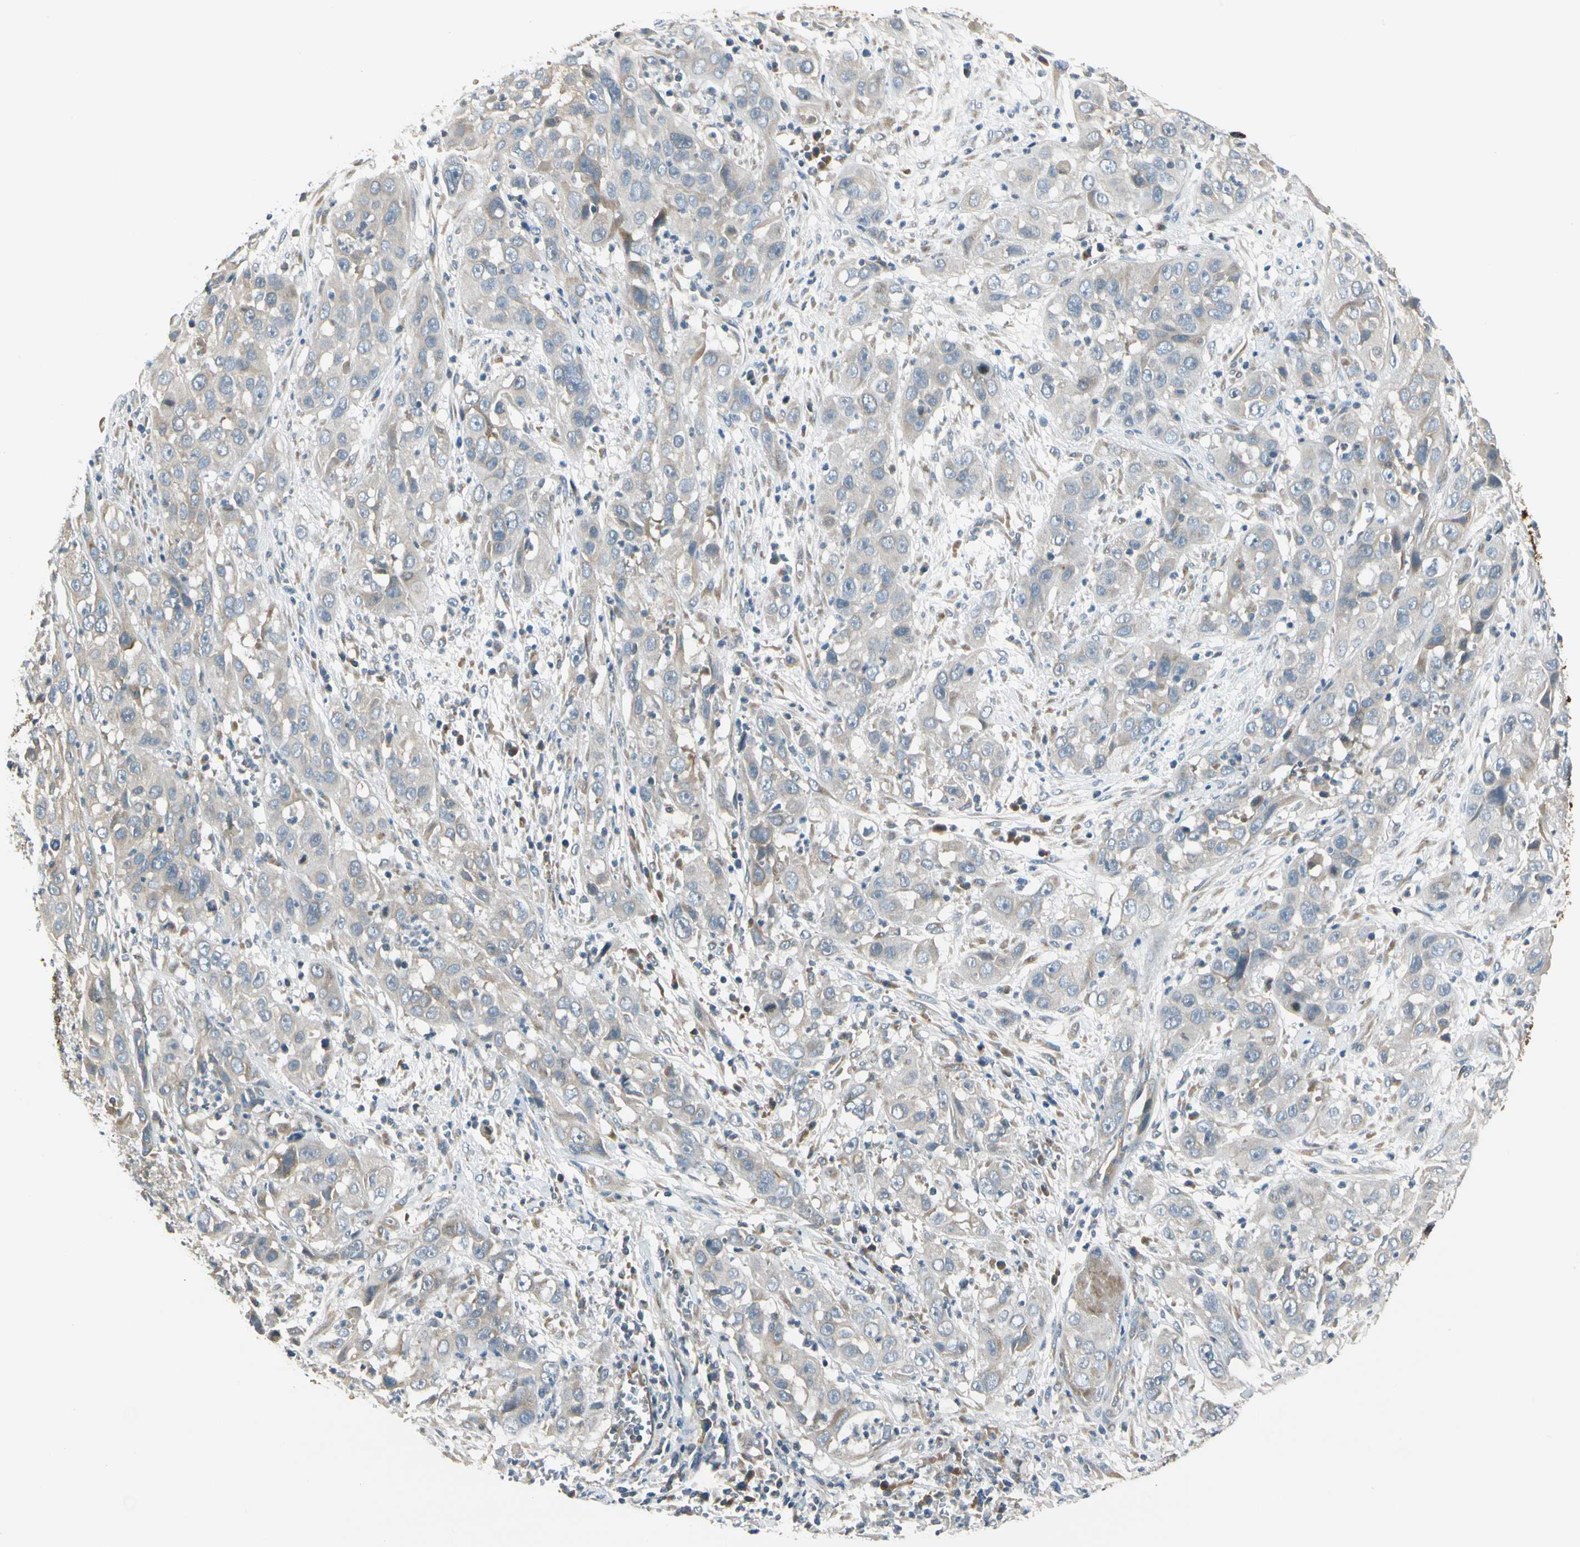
{"staining": {"intensity": "weak", "quantity": "<25%", "location": "cytoplasmic/membranous"}, "tissue": "cervical cancer", "cell_type": "Tumor cells", "image_type": "cancer", "snomed": [{"axis": "morphology", "description": "Squamous cell carcinoma, NOS"}, {"axis": "topography", "description": "Cervix"}], "caption": "The photomicrograph reveals no staining of tumor cells in cervical squamous cell carcinoma.", "gene": "BNIP1", "patient": {"sex": "female", "age": 32}}